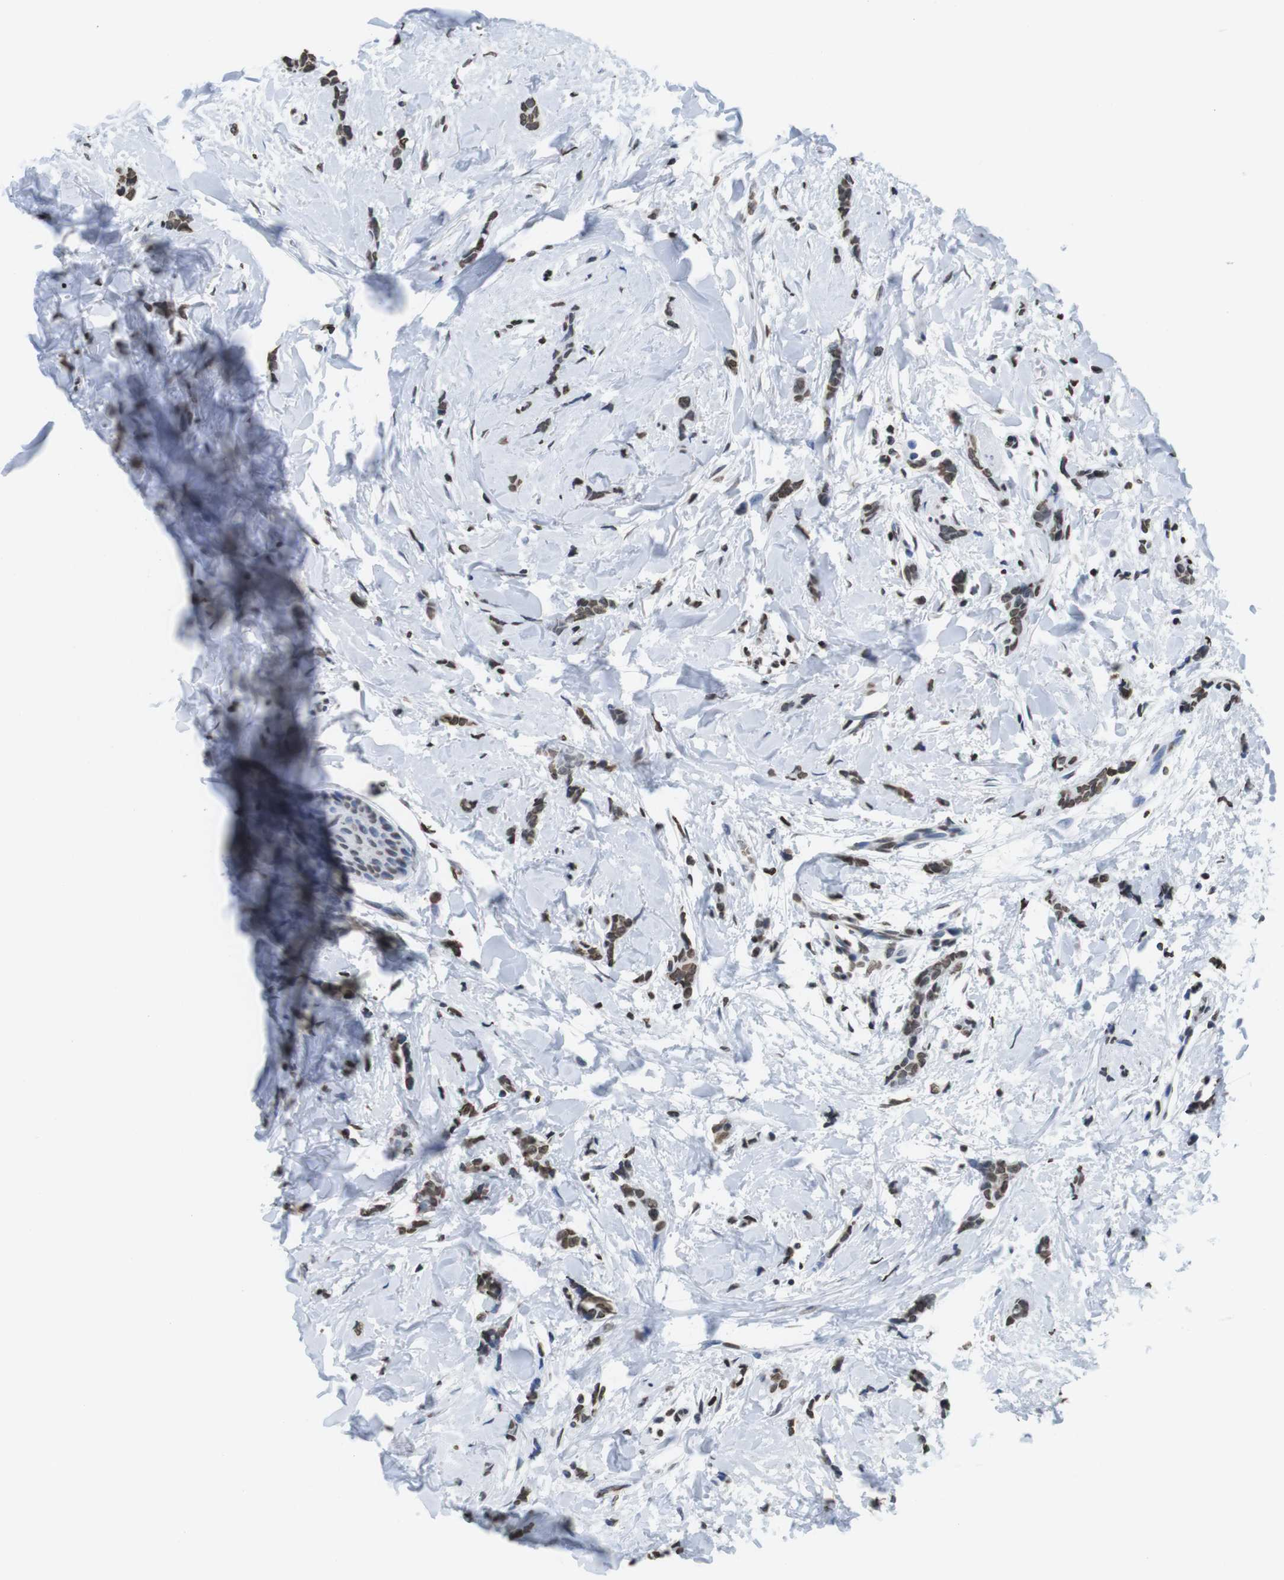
{"staining": {"intensity": "moderate", "quantity": ">75%", "location": "nuclear"}, "tissue": "breast cancer", "cell_type": "Tumor cells", "image_type": "cancer", "snomed": [{"axis": "morphology", "description": "Lobular carcinoma"}, {"axis": "topography", "description": "Skin"}, {"axis": "topography", "description": "Breast"}], "caption": "Breast cancer (lobular carcinoma) tissue demonstrates moderate nuclear positivity in approximately >75% of tumor cells Nuclei are stained in blue.", "gene": "BSX", "patient": {"sex": "female", "age": 46}}